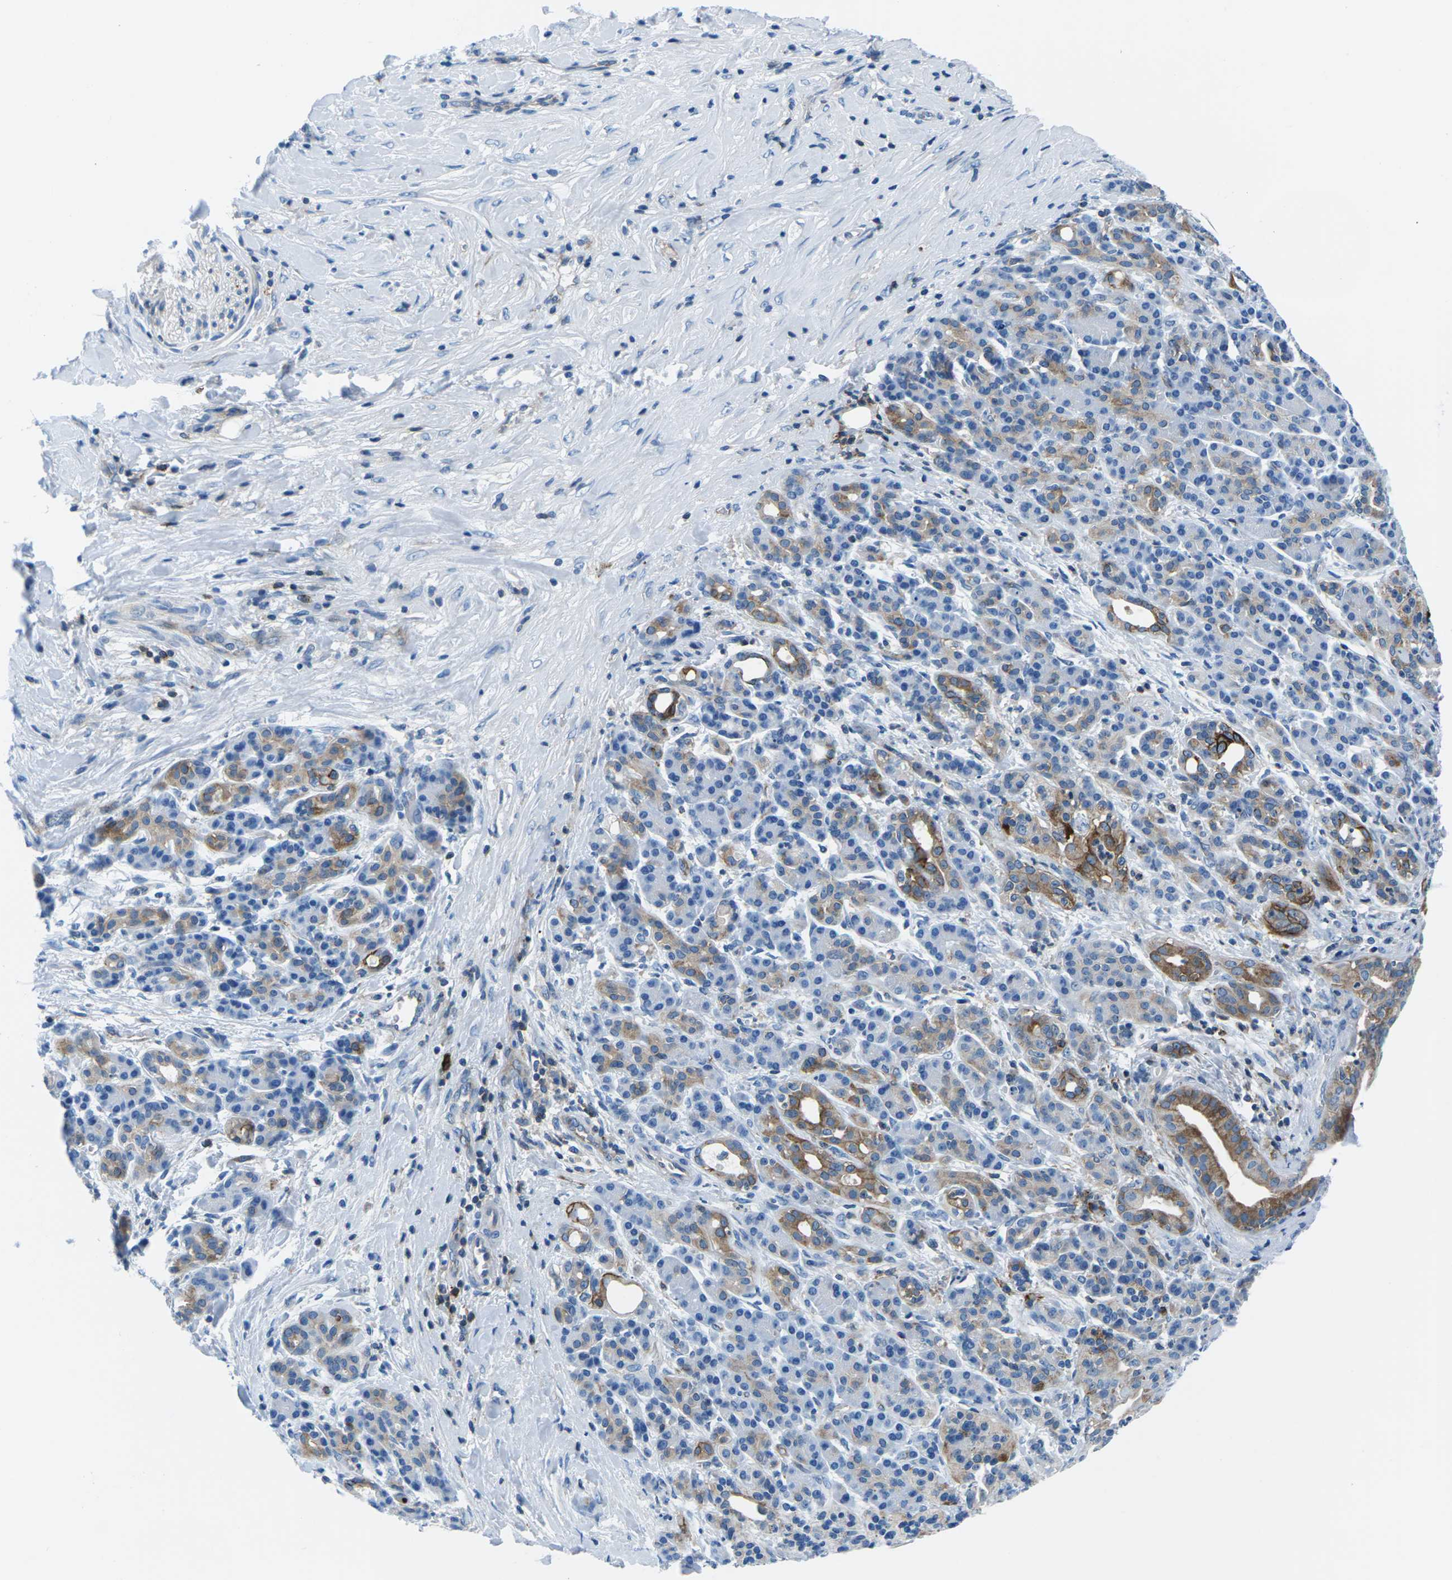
{"staining": {"intensity": "strong", "quantity": "25%-75%", "location": "cytoplasmic/membranous"}, "tissue": "pancreatic cancer", "cell_type": "Tumor cells", "image_type": "cancer", "snomed": [{"axis": "morphology", "description": "Adenocarcinoma, NOS"}, {"axis": "topography", "description": "Pancreas"}], "caption": "Immunohistochemistry (IHC) (DAB) staining of human pancreatic cancer exhibits strong cytoplasmic/membranous protein positivity in approximately 25%-75% of tumor cells.", "gene": "SOCS4", "patient": {"sex": "female", "age": 77}}